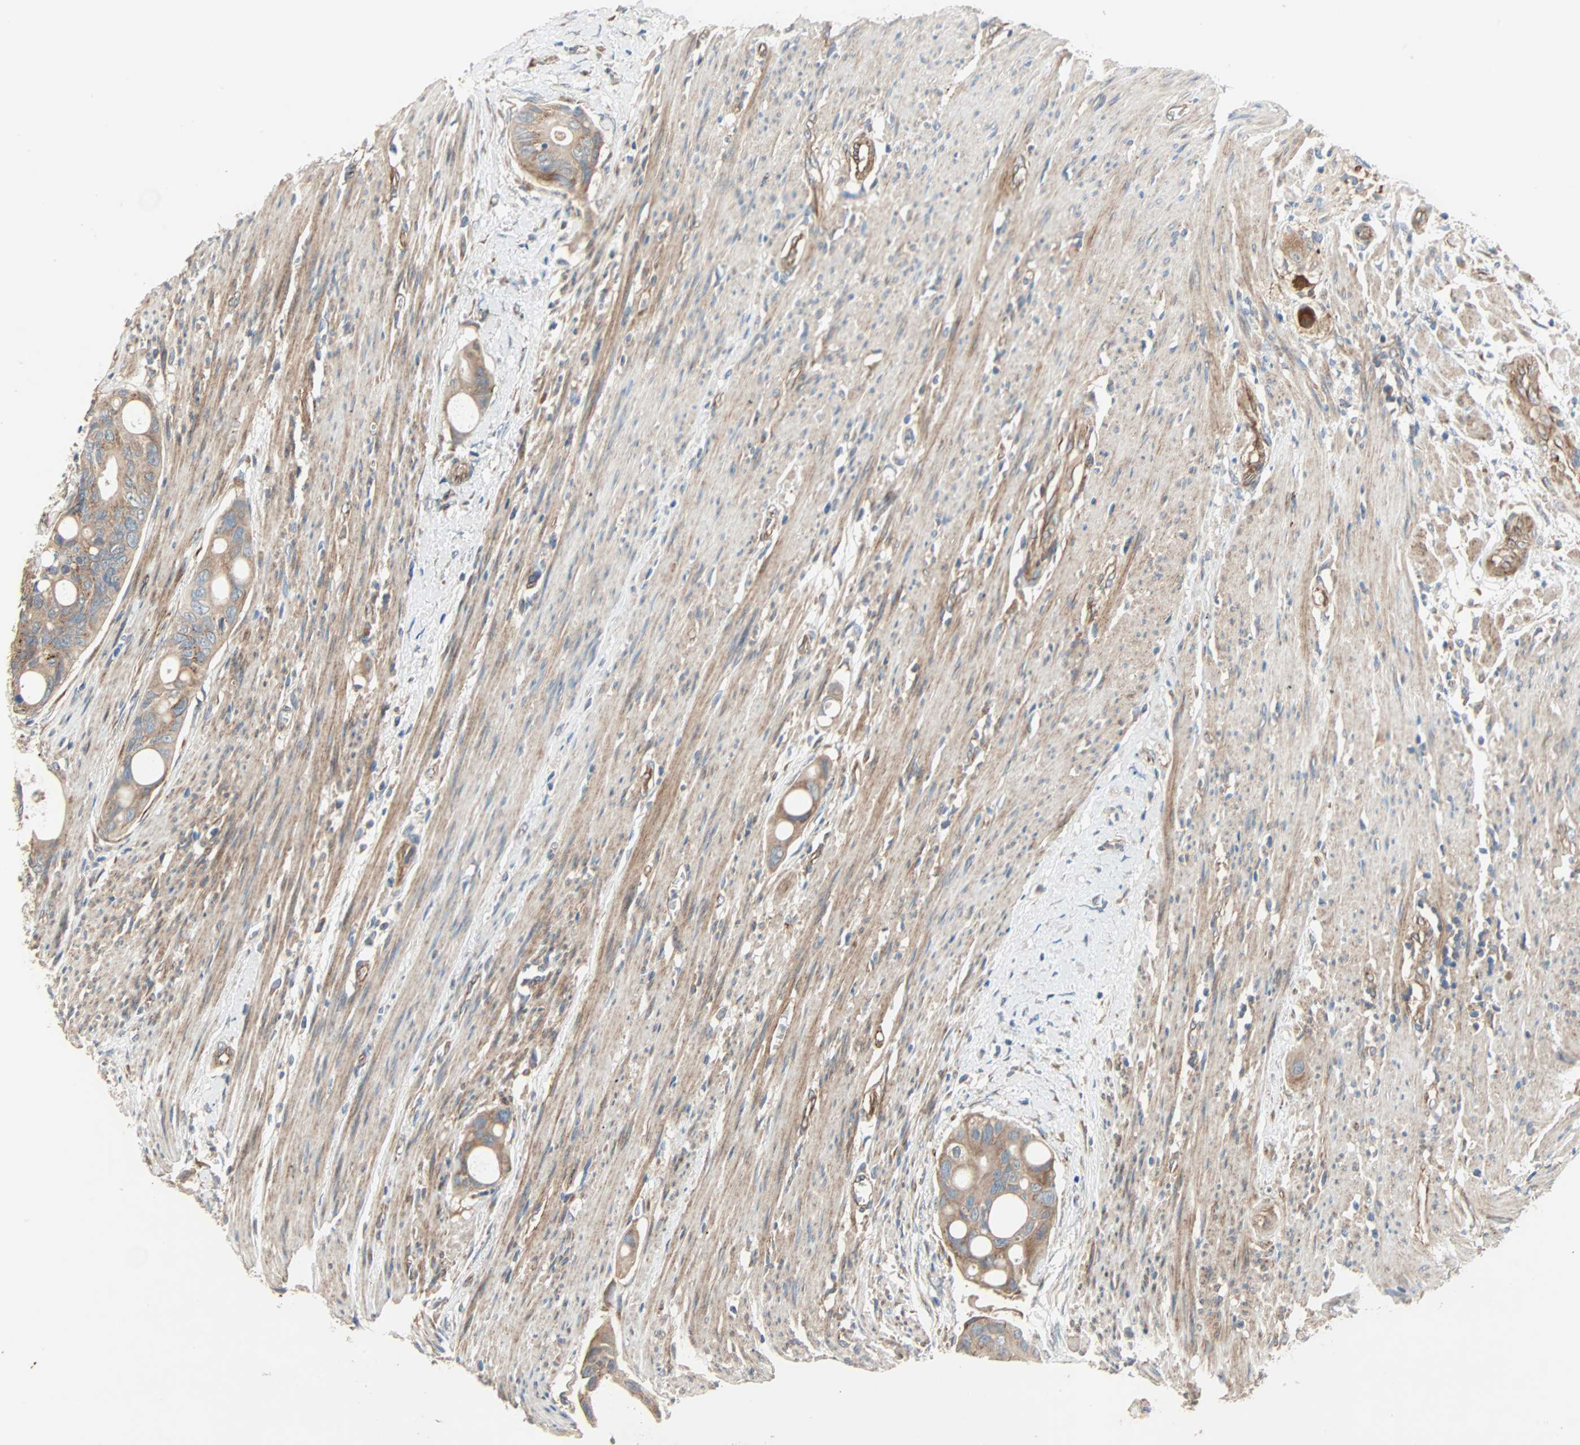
{"staining": {"intensity": "weak", "quantity": ">75%", "location": "cytoplasmic/membranous"}, "tissue": "colorectal cancer", "cell_type": "Tumor cells", "image_type": "cancer", "snomed": [{"axis": "morphology", "description": "Adenocarcinoma, NOS"}, {"axis": "topography", "description": "Colon"}], "caption": "Immunohistochemistry image of neoplastic tissue: colorectal cancer stained using IHC shows low levels of weak protein expression localized specifically in the cytoplasmic/membranous of tumor cells, appearing as a cytoplasmic/membranous brown color.", "gene": "XYLT1", "patient": {"sex": "female", "age": 57}}